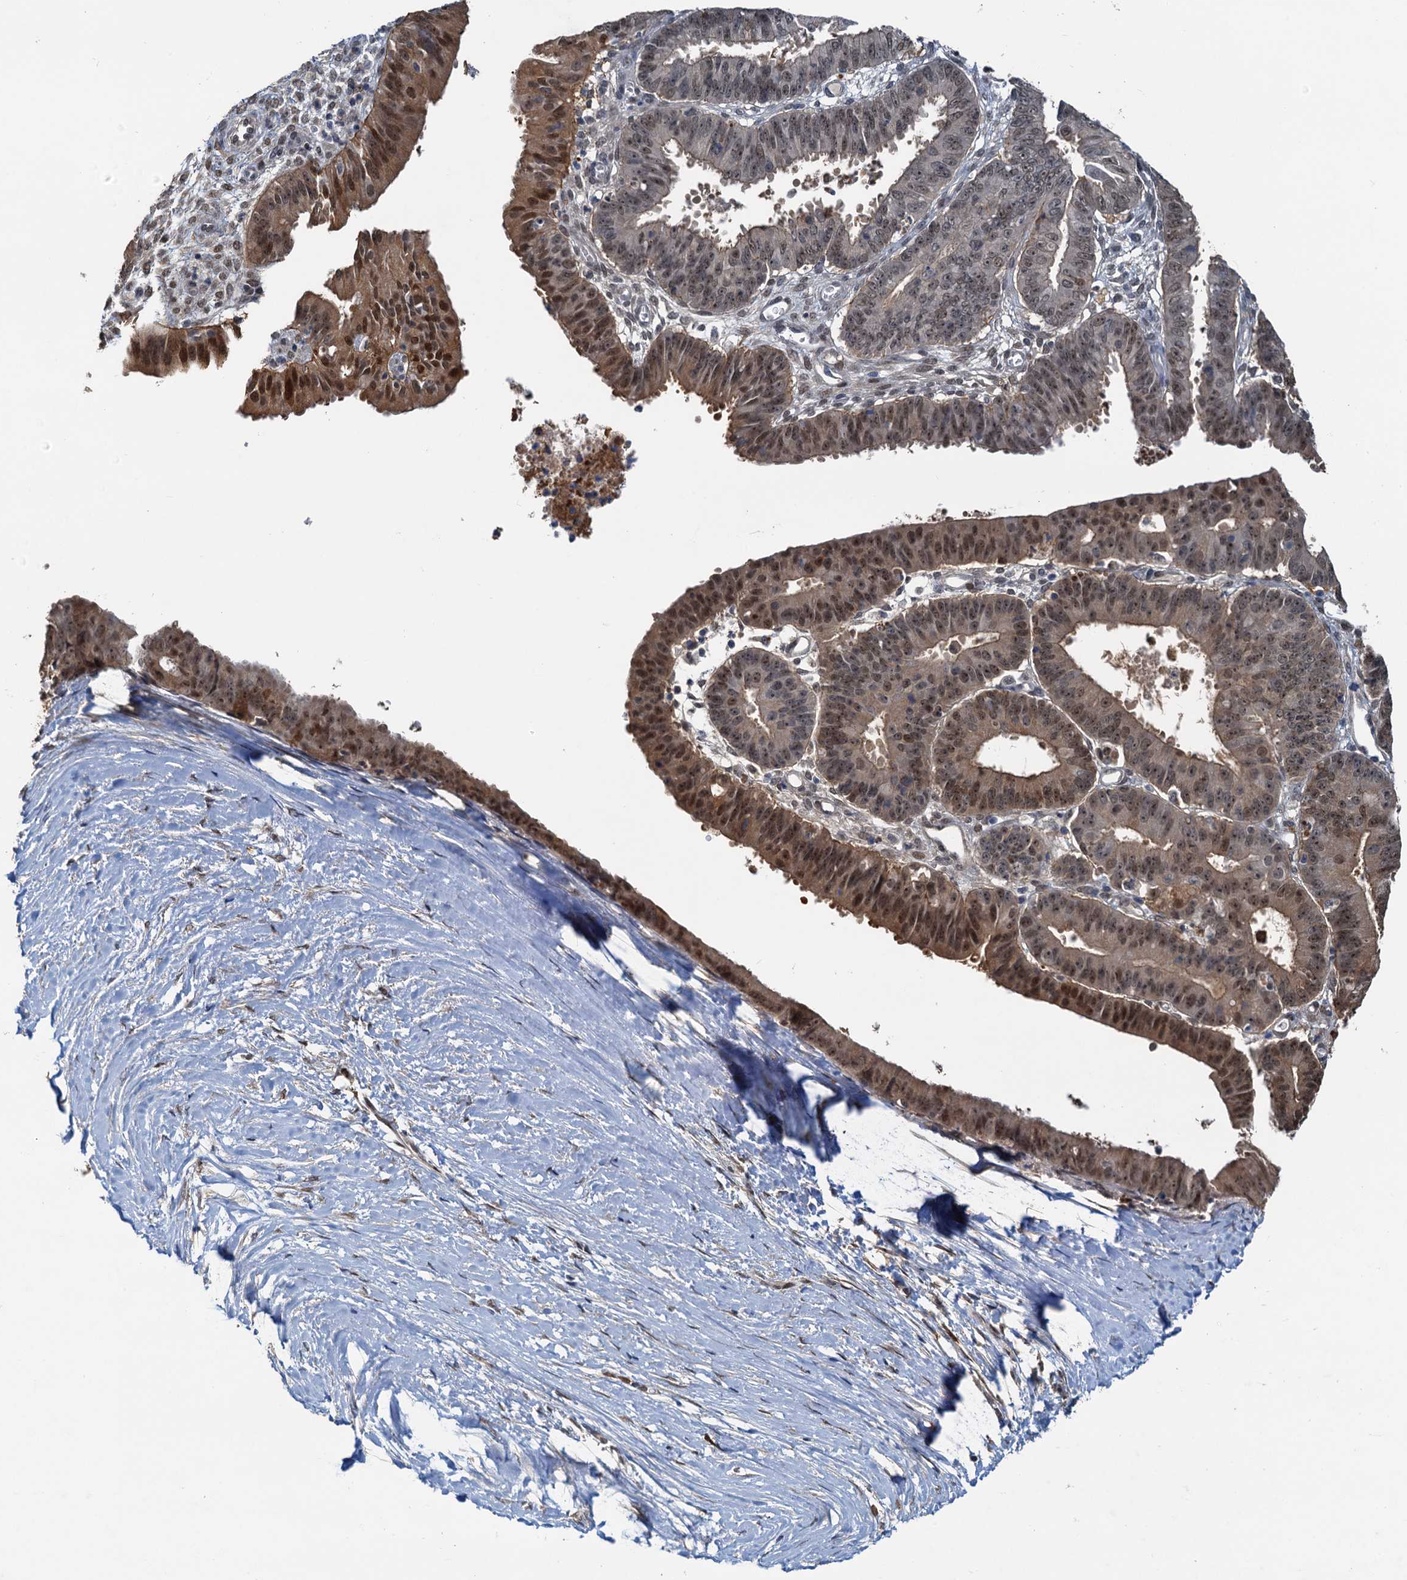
{"staining": {"intensity": "moderate", "quantity": "25%-75%", "location": "cytoplasmic/membranous,nuclear"}, "tissue": "ovarian cancer", "cell_type": "Tumor cells", "image_type": "cancer", "snomed": [{"axis": "morphology", "description": "Carcinoma, endometroid"}, {"axis": "topography", "description": "Appendix"}, {"axis": "topography", "description": "Ovary"}], "caption": "Protein expression analysis of ovarian endometroid carcinoma exhibits moderate cytoplasmic/membranous and nuclear expression in approximately 25%-75% of tumor cells.", "gene": "SPINDOC", "patient": {"sex": "female", "age": 42}}